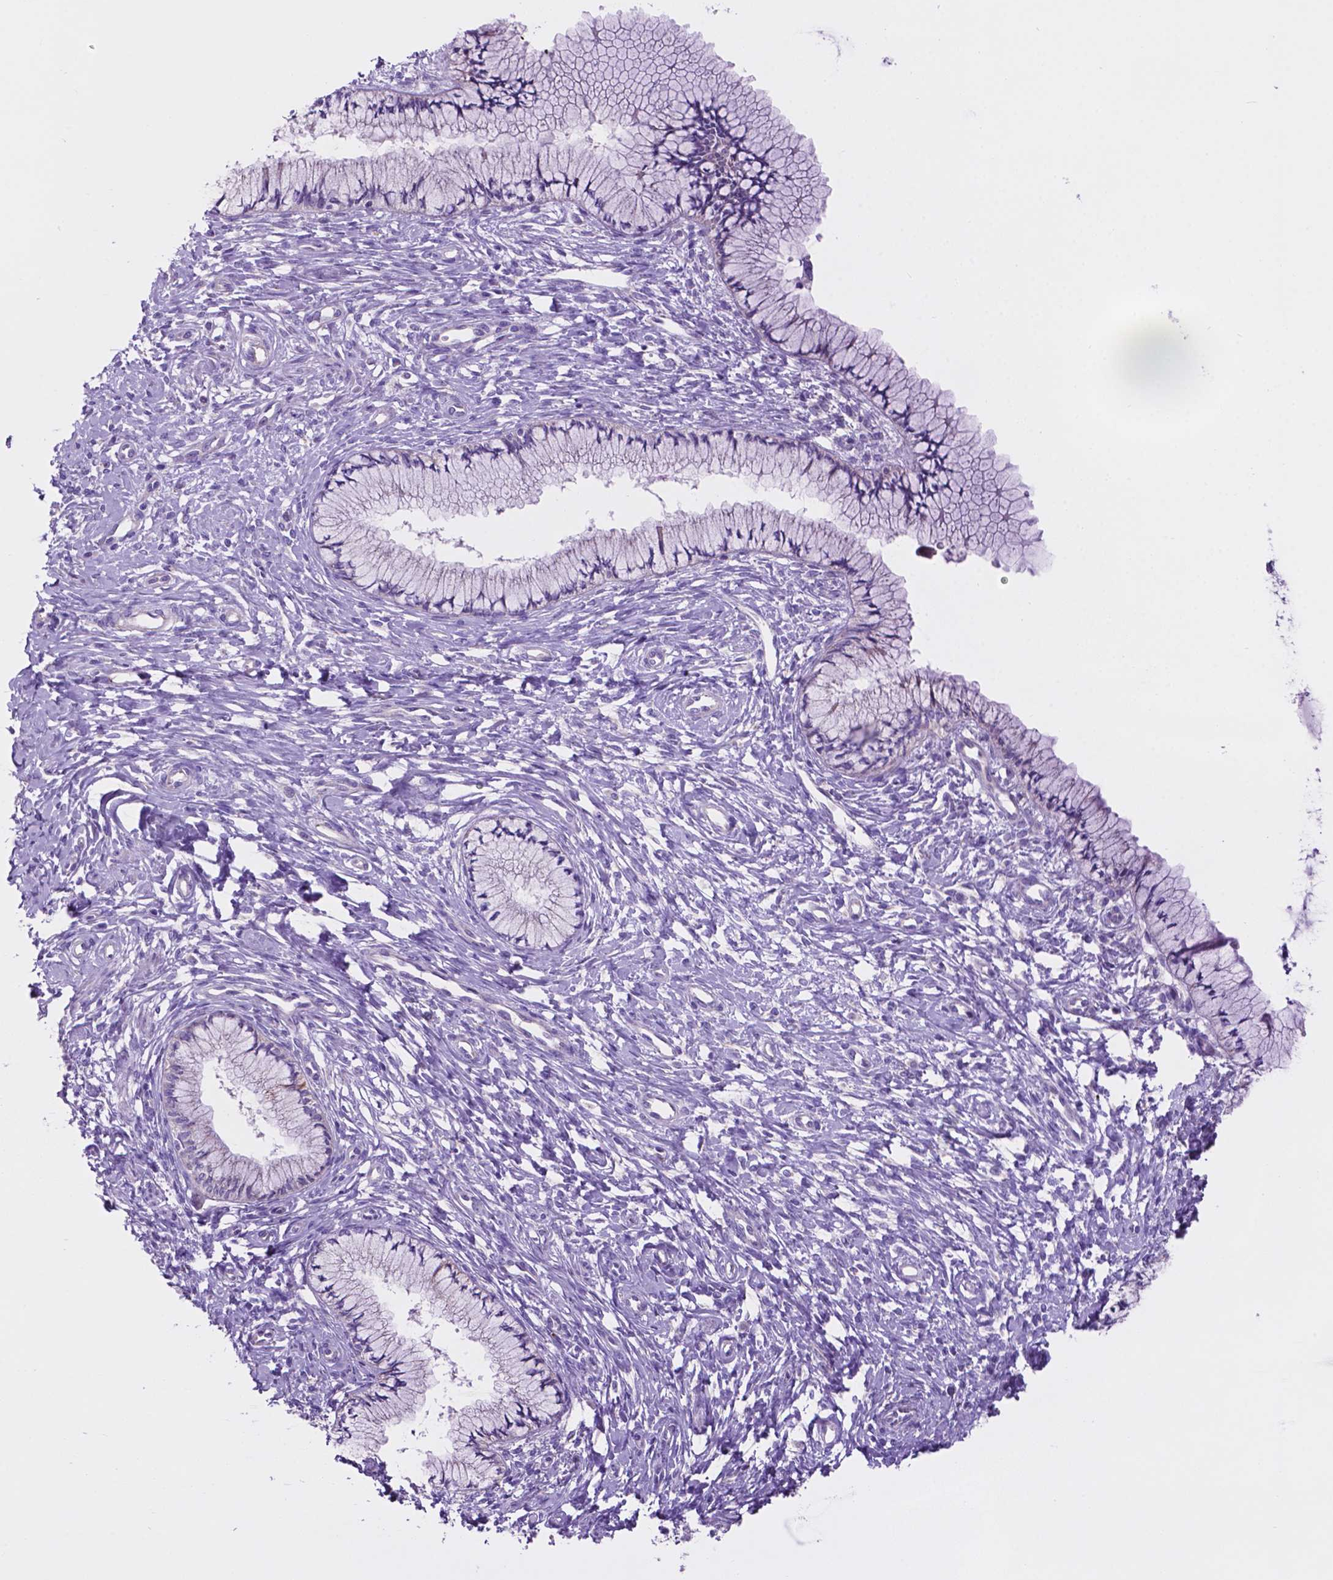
{"staining": {"intensity": "negative", "quantity": "none", "location": "none"}, "tissue": "cervix", "cell_type": "Glandular cells", "image_type": "normal", "snomed": [{"axis": "morphology", "description": "Normal tissue, NOS"}, {"axis": "topography", "description": "Cervix"}], "caption": "A photomicrograph of cervix stained for a protein shows no brown staining in glandular cells. (Immunohistochemistry, brightfield microscopy, high magnification).", "gene": "TMEM121B", "patient": {"sex": "female", "age": 37}}